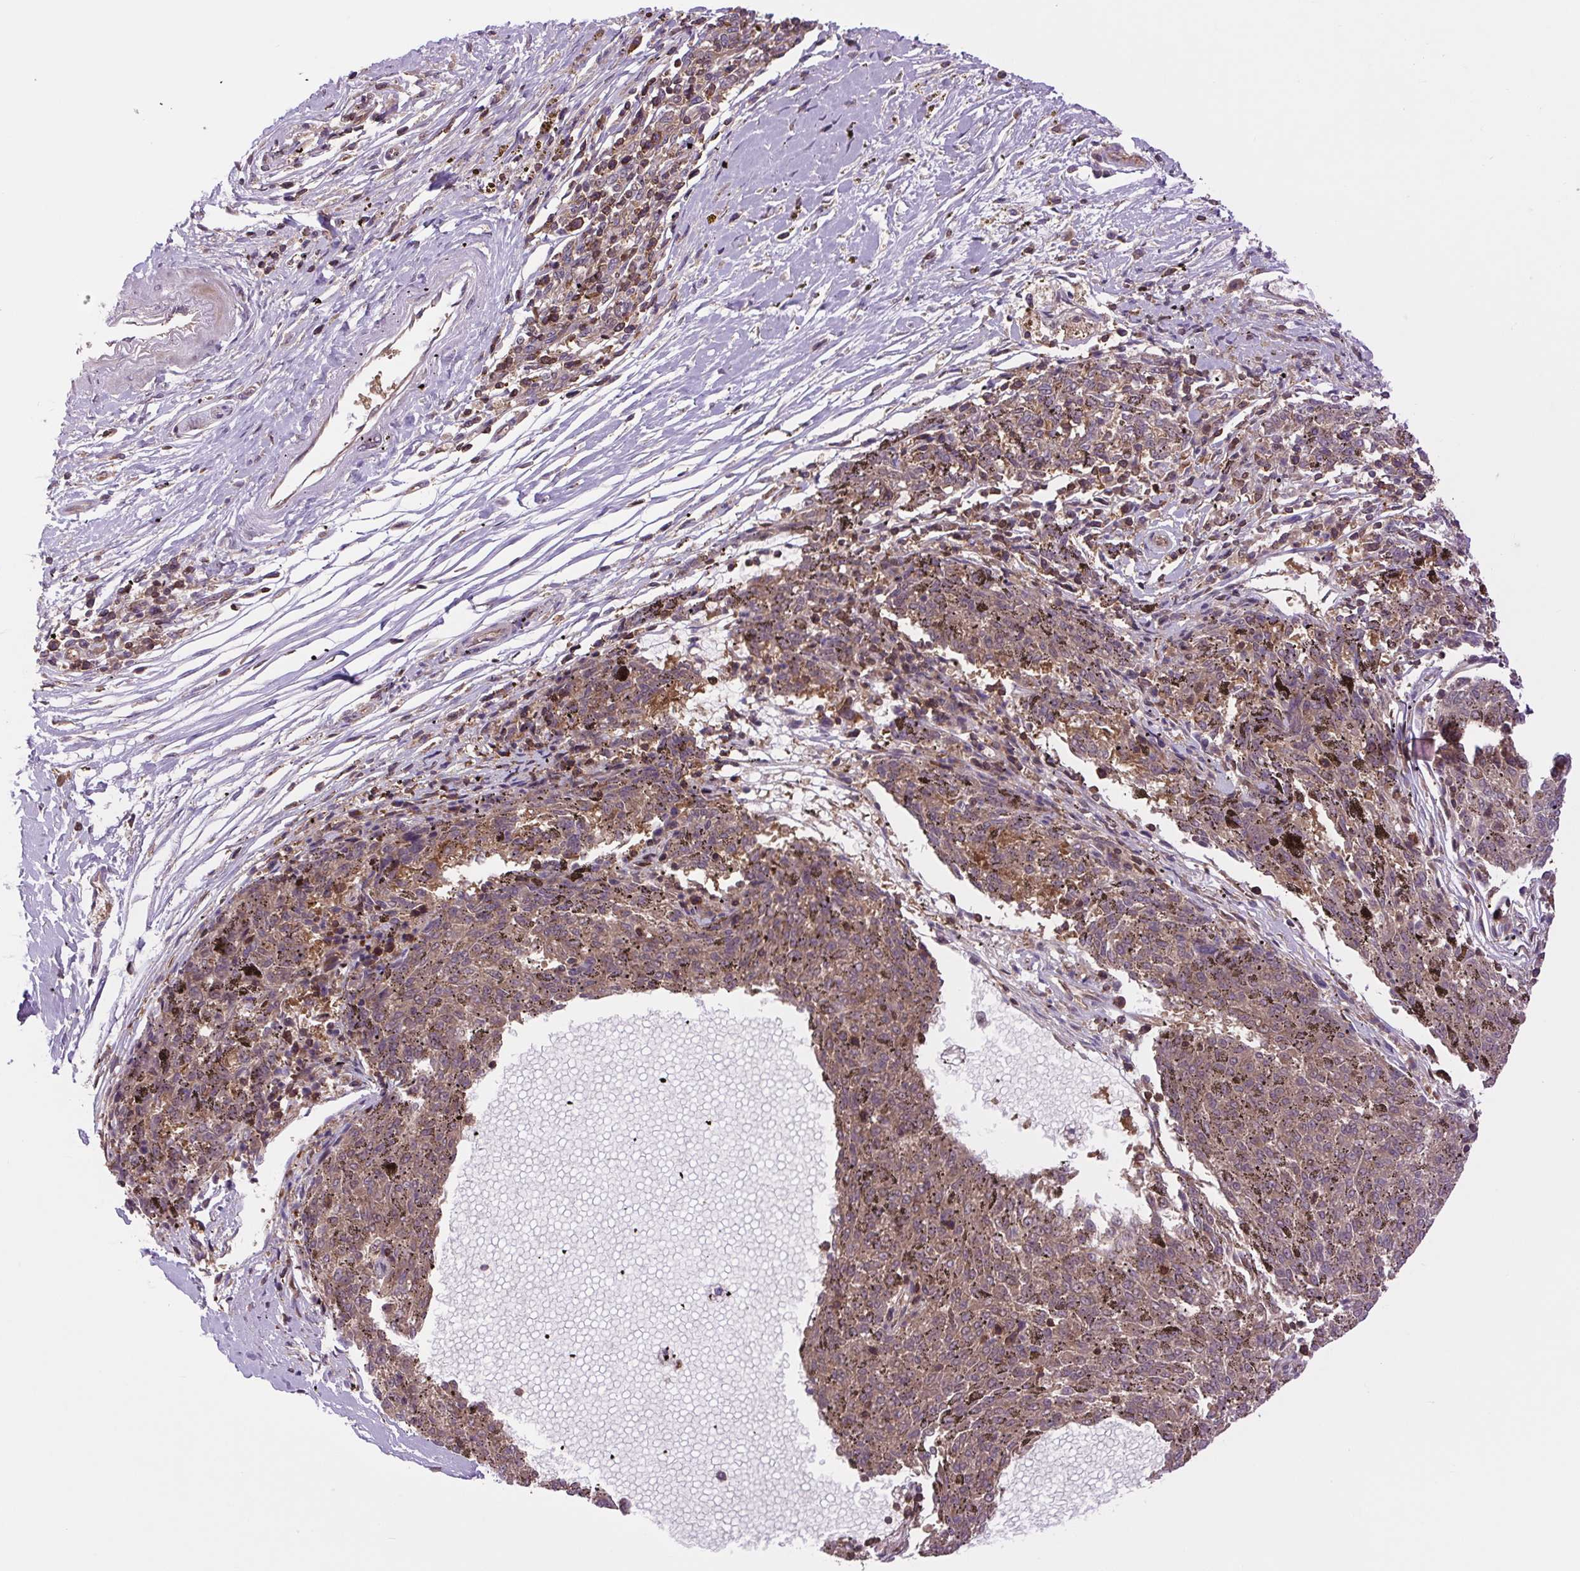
{"staining": {"intensity": "moderate", "quantity": ">75%", "location": "cytoplasmic/membranous"}, "tissue": "melanoma", "cell_type": "Tumor cells", "image_type": "cancer", "snomed": [{"axis": "morphology", "description": "Malignant melanoma, NOS"}, {"axis": "topography", "description": "Skin"}], "caption": "High-magnification brightfield microscopy of melanoma stained with DAB (3,3'-diaminobenzidine) (brown) and counterstained with hematoxylin (blue). tumor cells exhibit moderate cytoplasmic/membranous positivity is present in about>75% of cells. (Brightfield microscopy of DAB IHC at high magnification).", "gene": "PLCG1", "patient": {"sex": "female", "age": 72}}